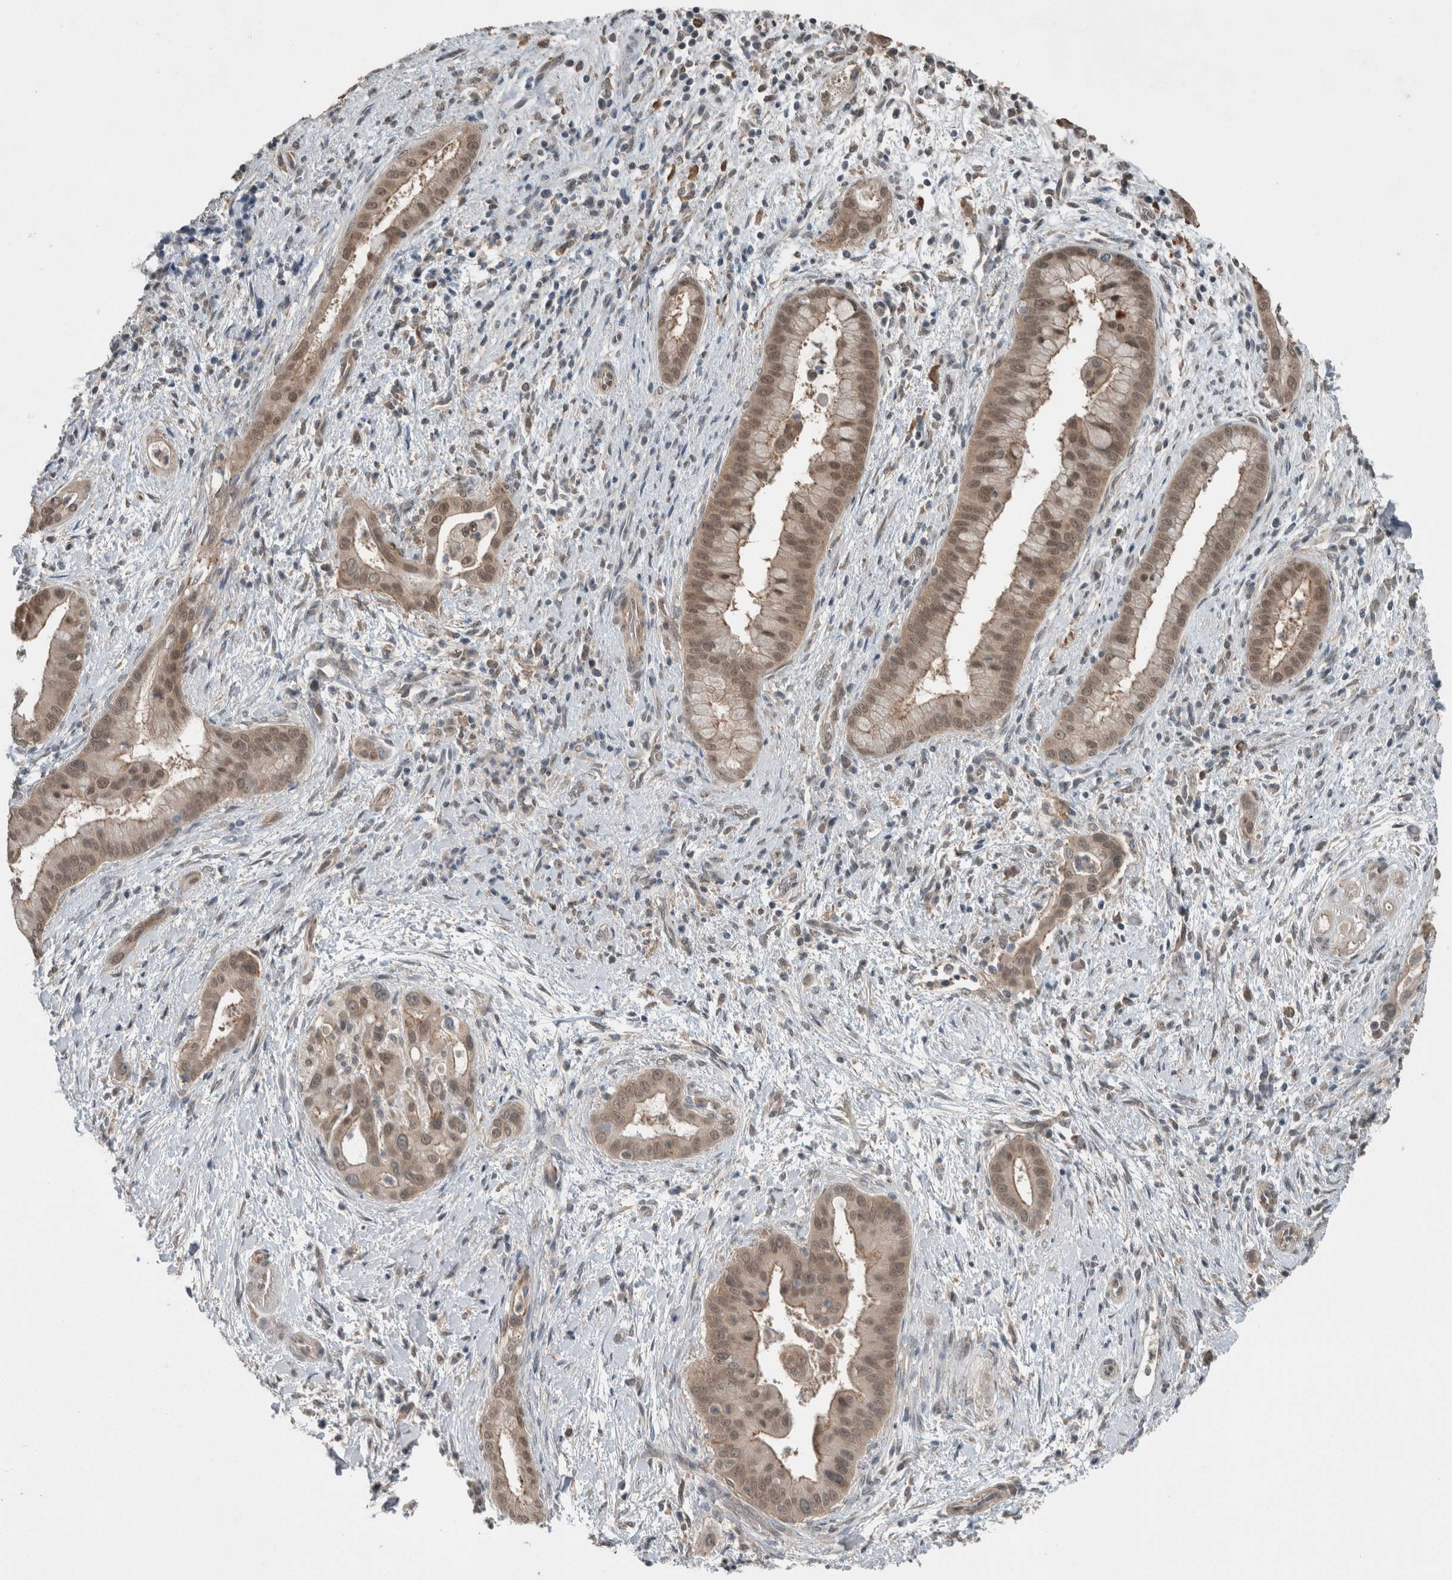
{"staining": {"intensity": "weak", "quantity": "25%-75%", "location": "cytoplasmic/membranous,nuclear"}, "tissue": "liver cancer", "cell_type": "Tumor cells", "image_type": "cancer", "snomed": [{"axis": "morphology", "description": "Cholangiocarcinoma"}, {"axis": "topography", "description": "Liver"}], "caption": "About 25%-75% of tumor cells in liver cancer (cholangiocarcinoma) demonstrate weak cytoplasmic/membranous and nuclear protein staining as visualized by brown immunohistochemical staining.", "gene": "MYO1E", "patient": {"sex": "female", "age": 54}}